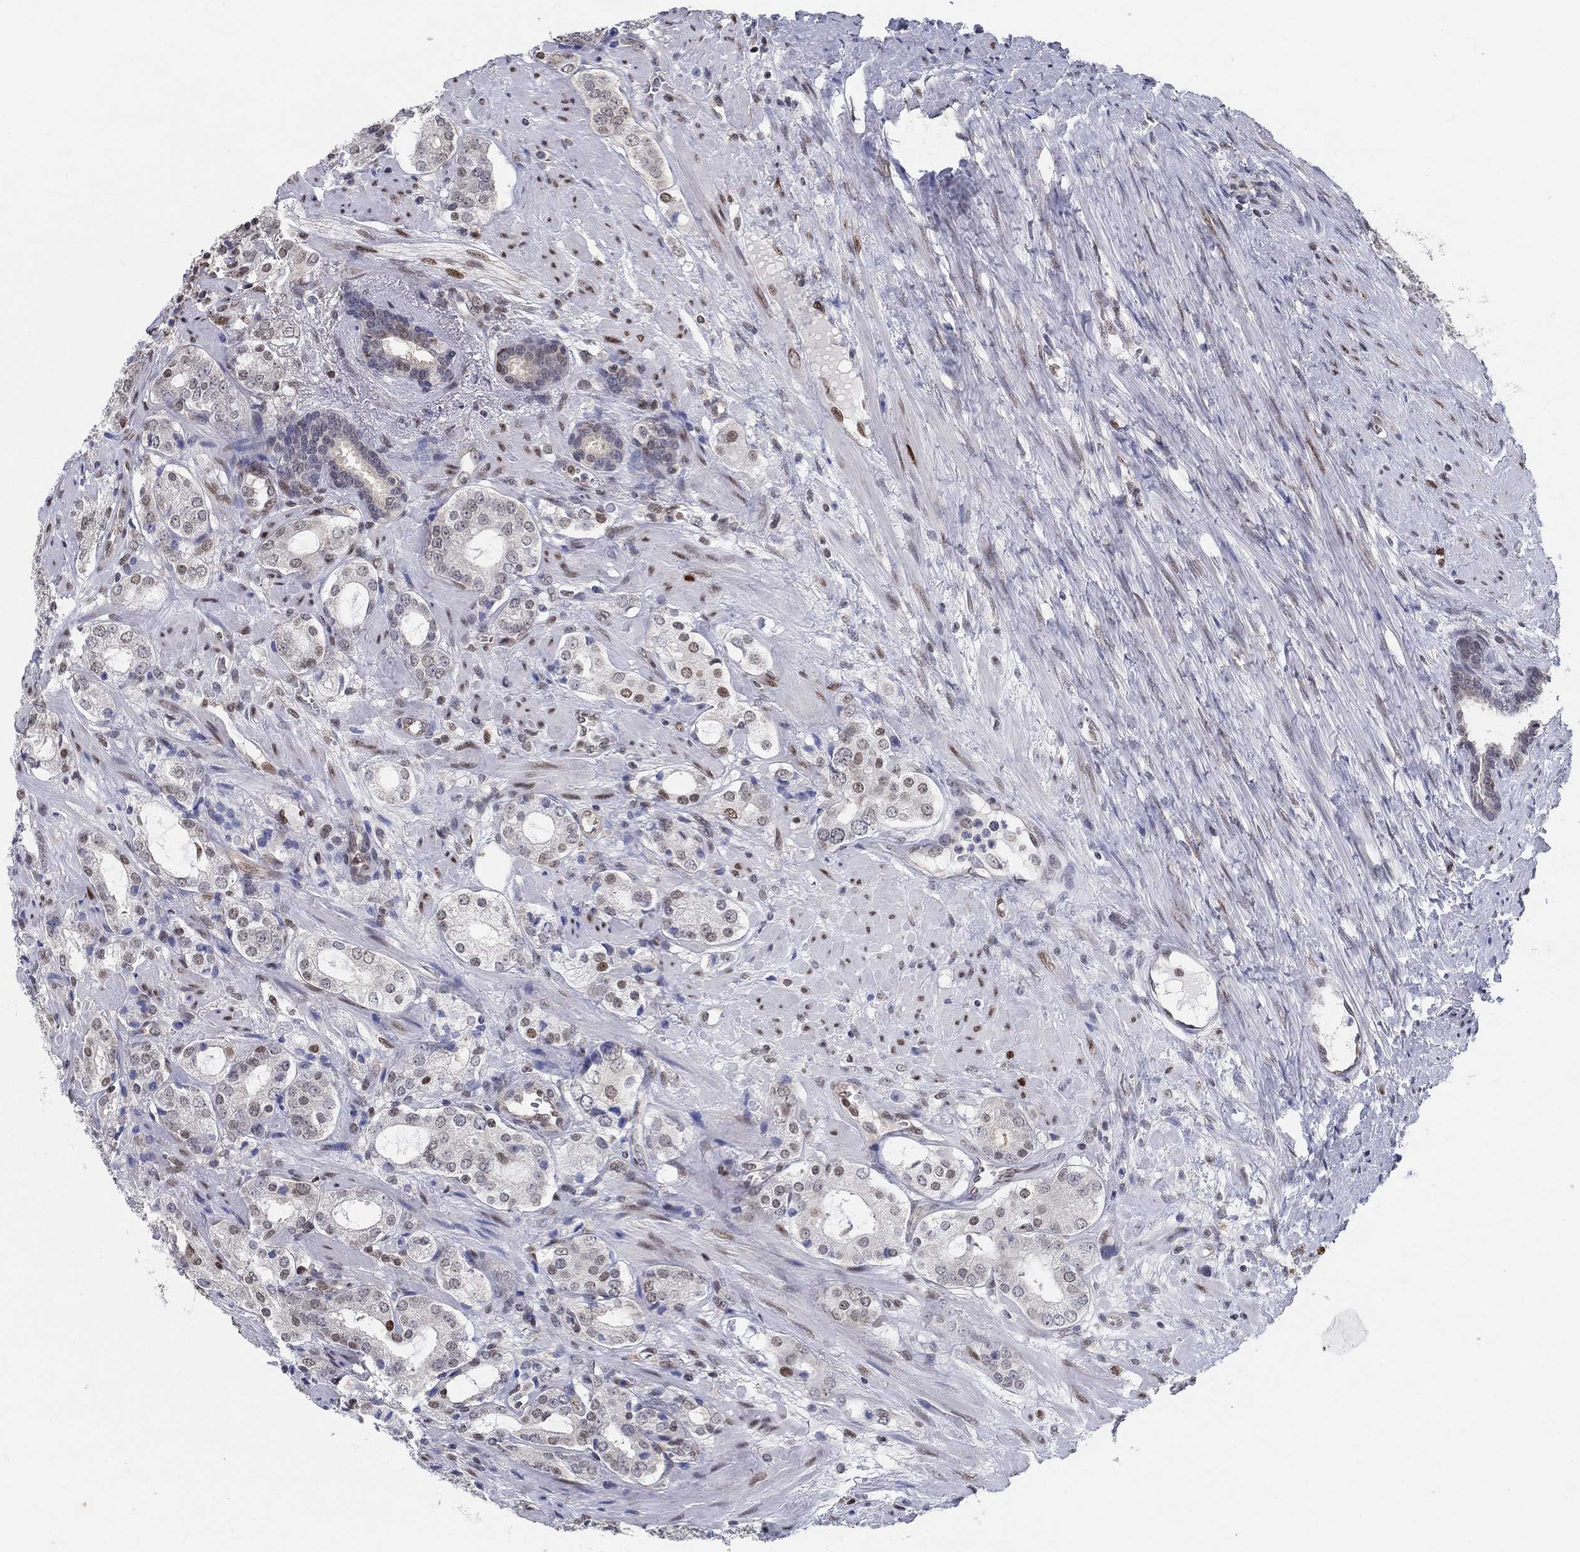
{"staining": {"intensity": "moderate", "quantity": "<25%", "location": "nuclear"}, "tissue": "prostate cancer", "cell_type": "Tumor cells", "image_type": "cancer", "snomed": [{"axis": "morphology", "description": "Adenocarcinoma, NOS"}, {"axis": "topography", "description": "Prostate"}], "caption": "Immunohistochemistry photomicrograph of human prostate cancer stained for a protein (brown), which exhibits low levels of moderate nuclear staining in about <25% of tumor cells.", "gene": "CENPE", "patient": {"sex": "male", "age": 66}}